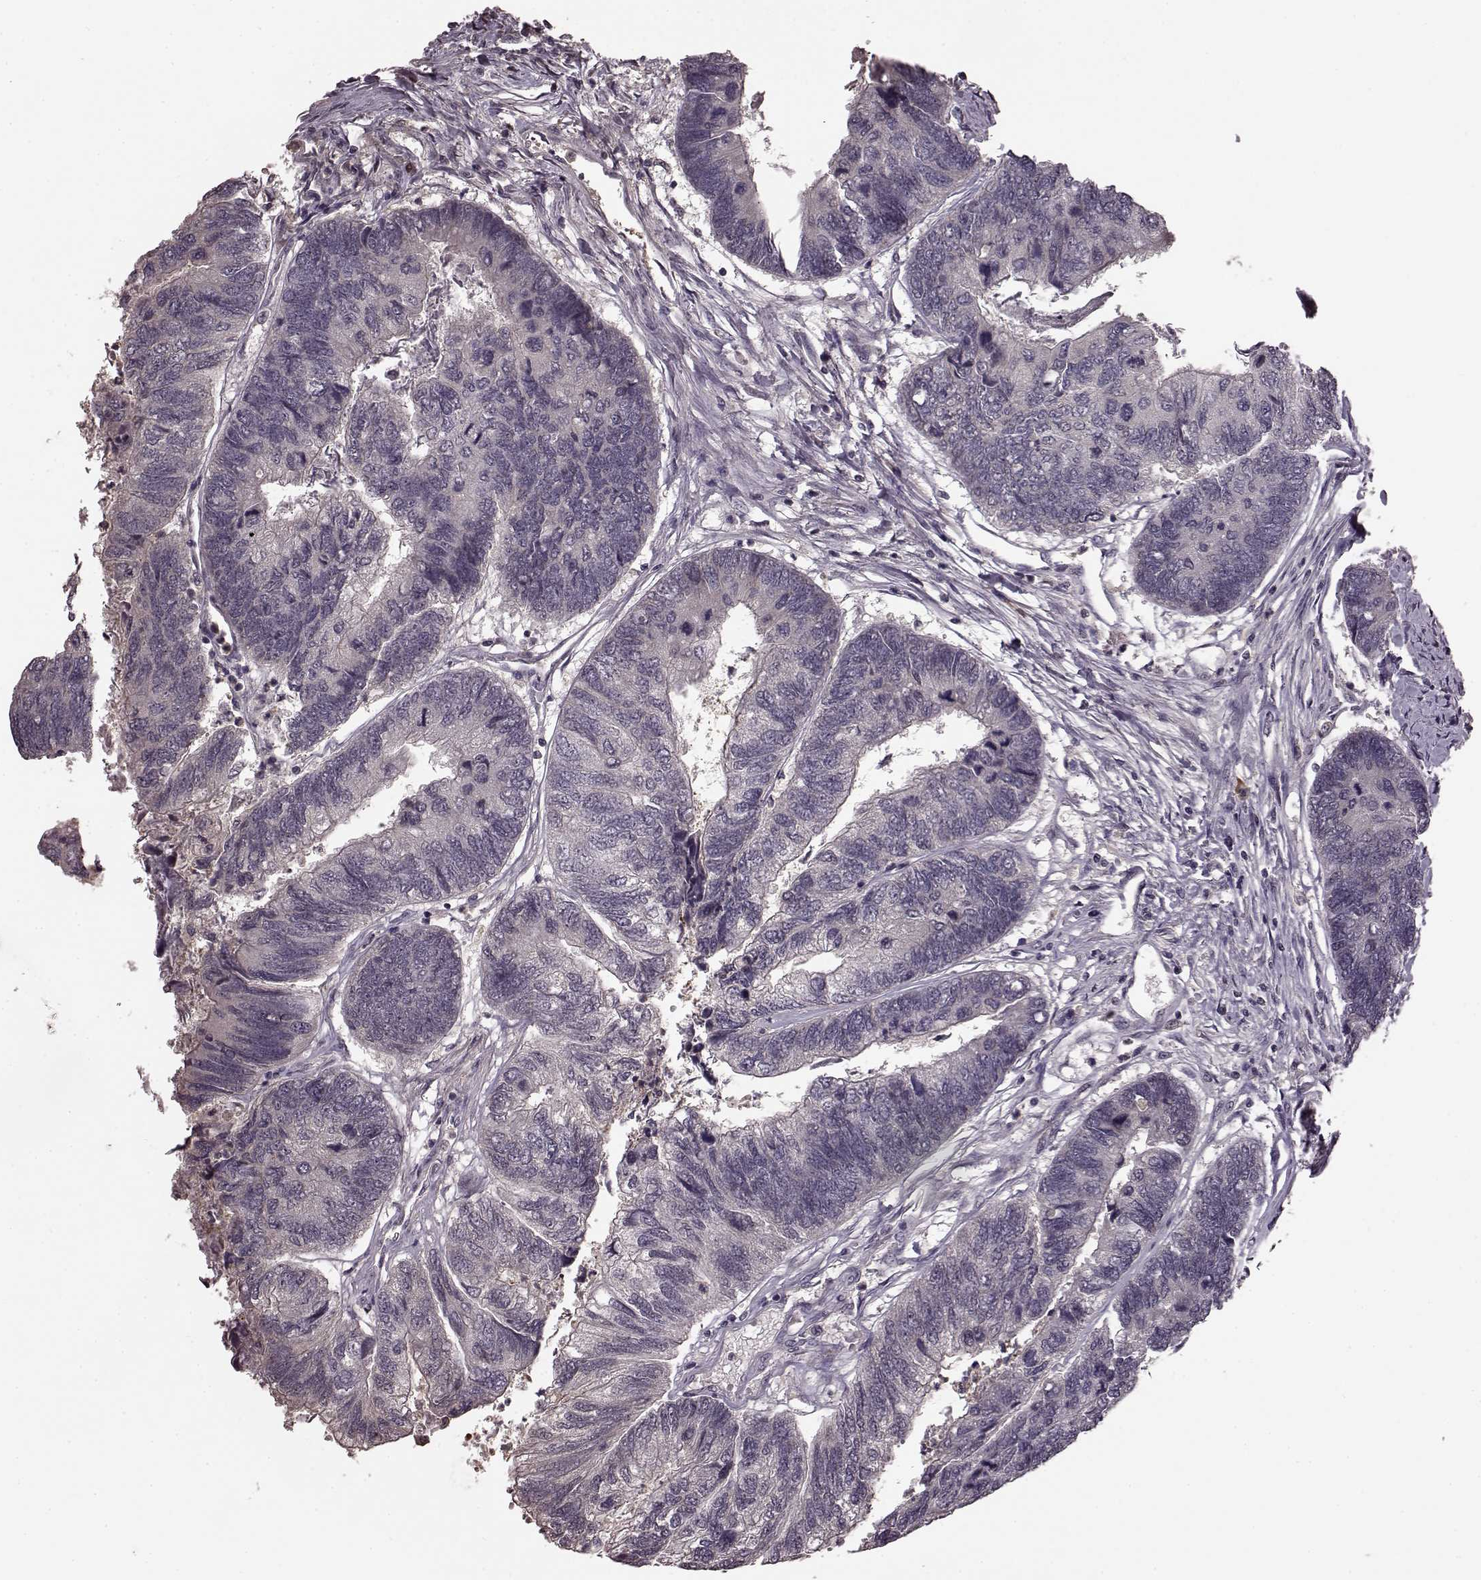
{"staining": {"intensity": "negative", "quantity": "none", "location": "none"}, "tissue": "colorectal cancer", "cell_type": "Tumor cells", "image_type": "cancer", "snomed": [{"axis": "morphology", "description": "Adenocarcinoma, NOS"}, {"axis": "topography", "description": "Colon"}], "caption": "There is no significant positivity in tumor cells of colorectal cancer.", "gene": "NRL", "patient": {"sex": "female", "age": 67}}